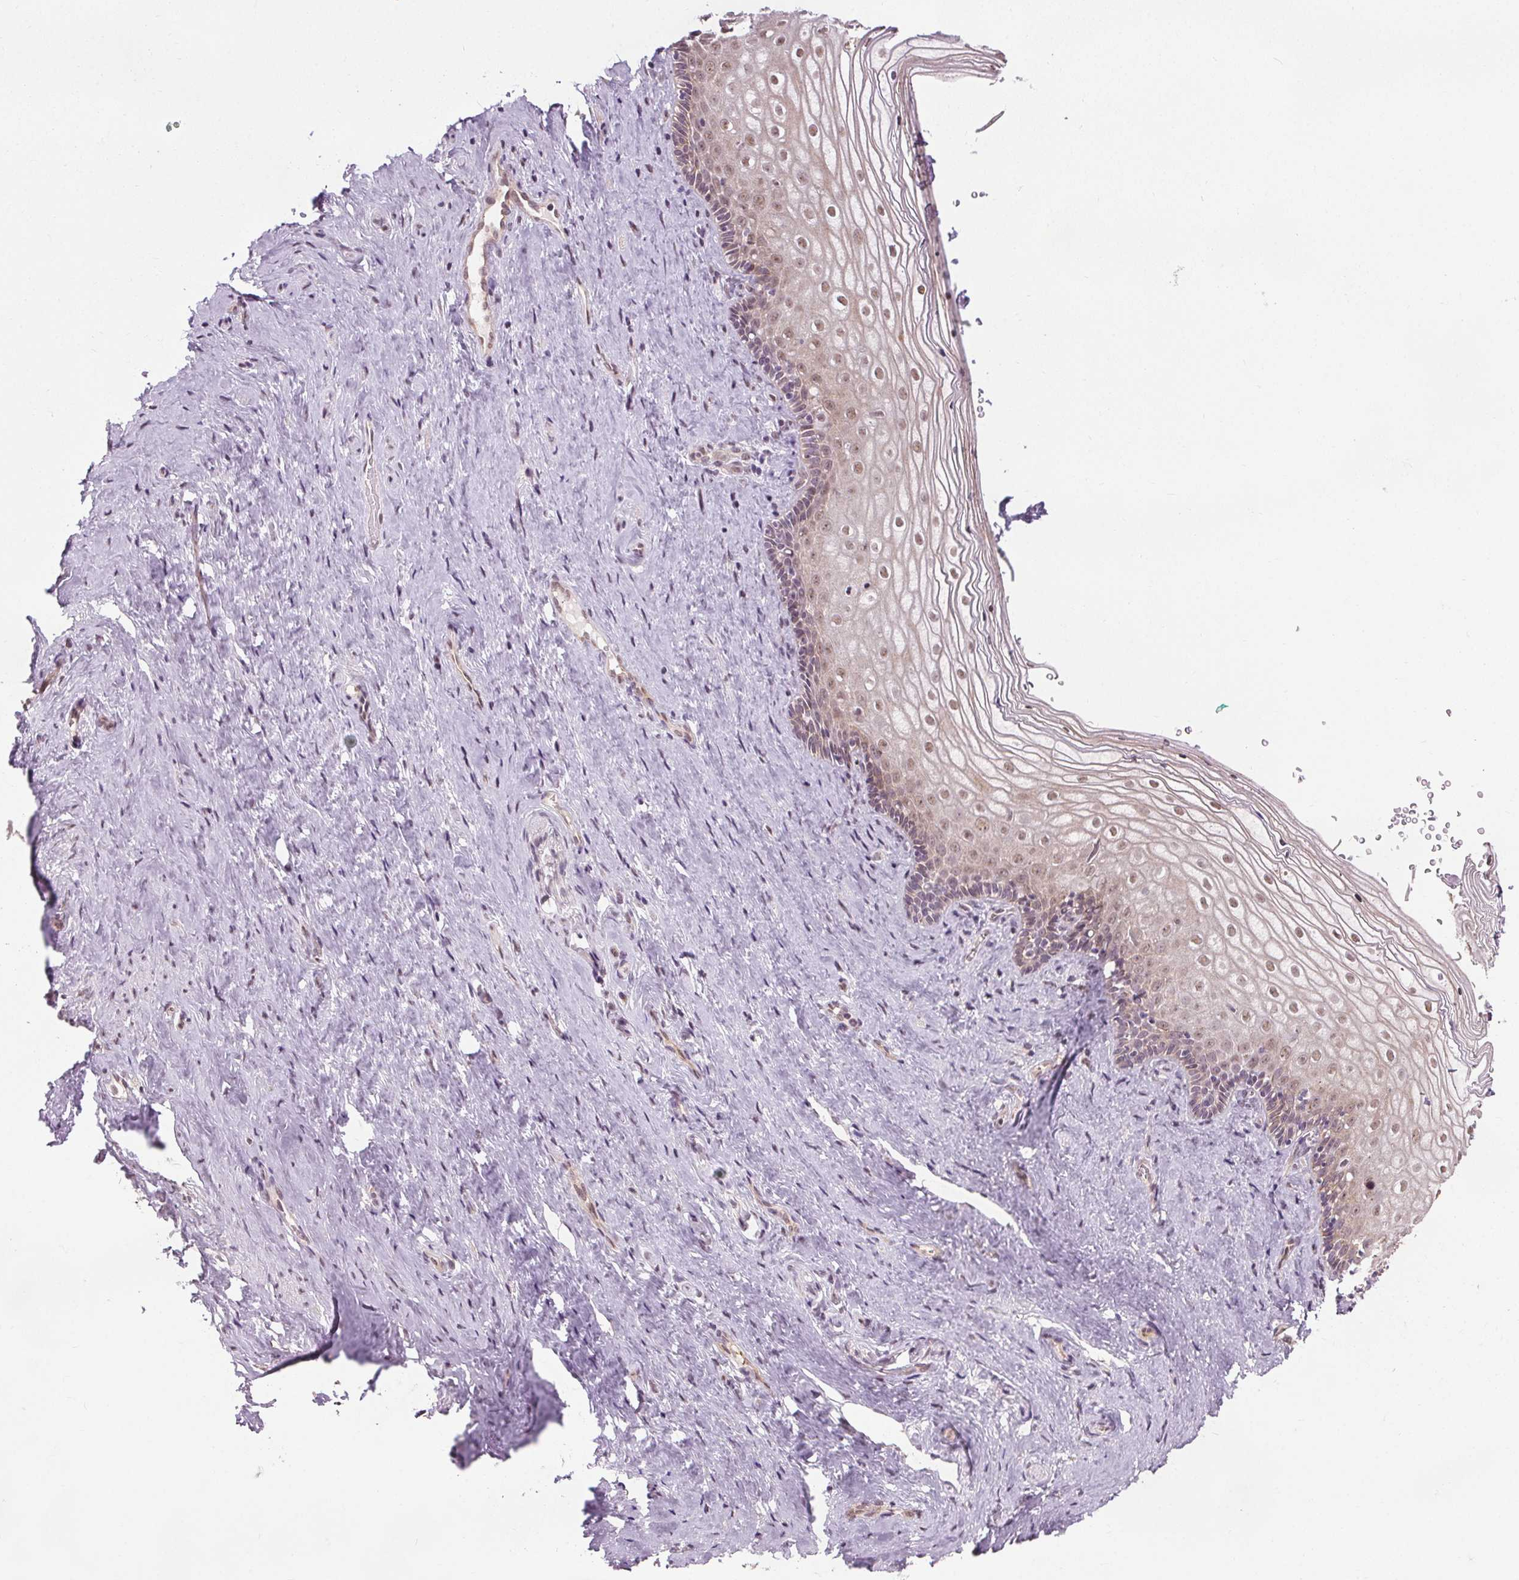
{"staining": {"intensity": "weak", "quantity": ">75%", "location": "nuclear"}, "tissue": "vagina", "cell_type": "Squamous epithelial cells", "image_type": "normal", "snomed": [{"axis": "morphology", "description": "Normal tissue, NOS"}, {"axis": "topography", "description": "Vagina"}], "caption": "Vagina stained for a protein (brown) displays weak nuclear positive staining in approximately >75% of squamous epithelial cells.", "gene": "CEBPA", "patient": {"sex": "female", "age": 42}}